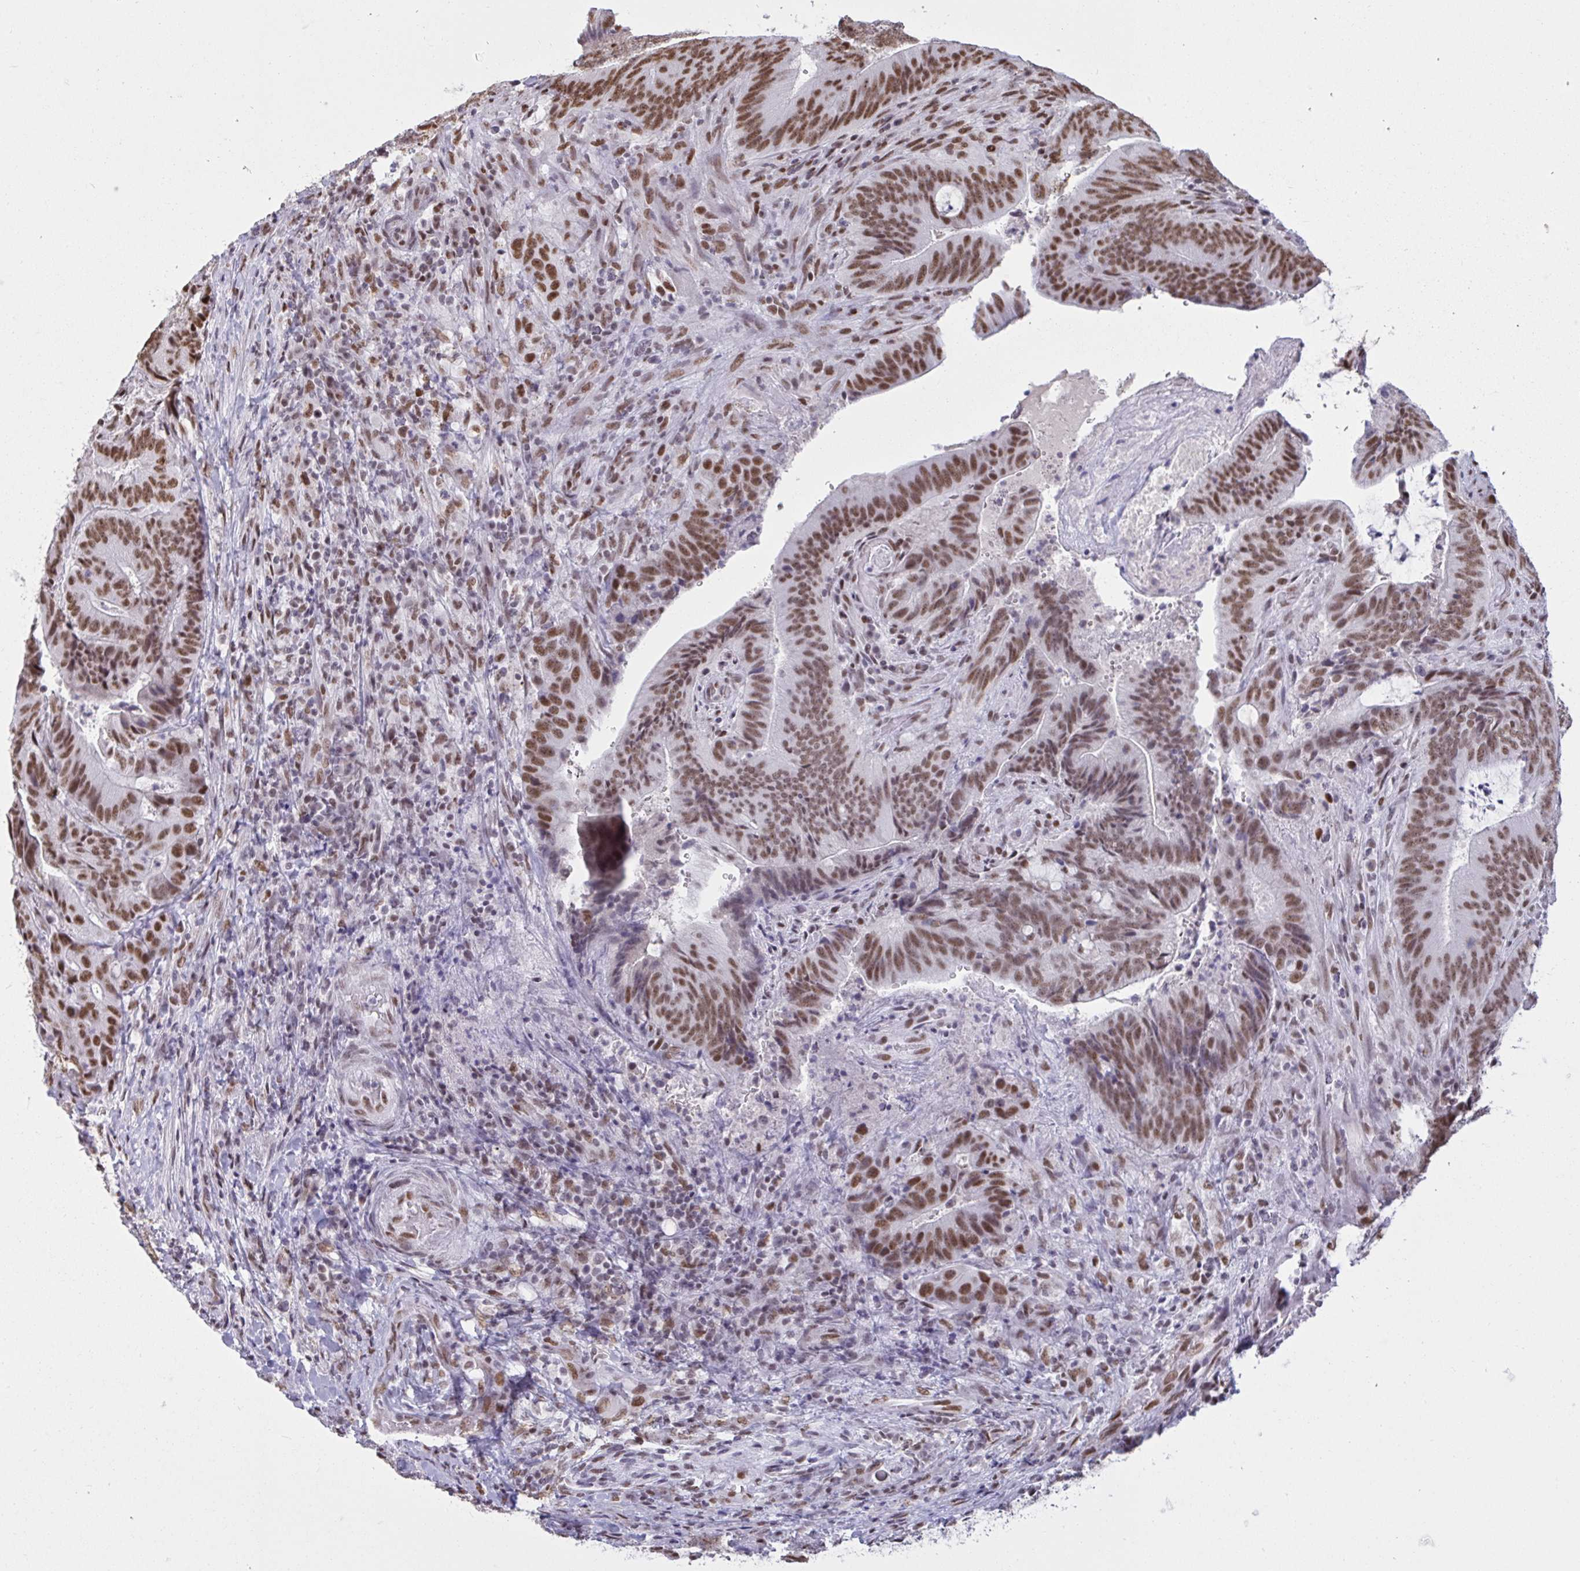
{"staining": {"intensity": "moderate", "quantity": ">75%", "location": "nuclear"}, "tissue": "colorectal cancer", "cell_type": "Tumor cells", "image_type": "cancer", "snomed": [{"axis": "morphology", "description": "Adenocarcinoma, NOS"}, {"axis": "topography", "description": "Colon"}], "caption": "A histopathology image of human colorectal cancer stained for a protein shows moderate nuclear brown staining in tumor cells. (Brightfield microscopy of DAB IHC at high magnification).", "gene": "CBFA2T2", "patient": {"sex": "female", "age": 43}}